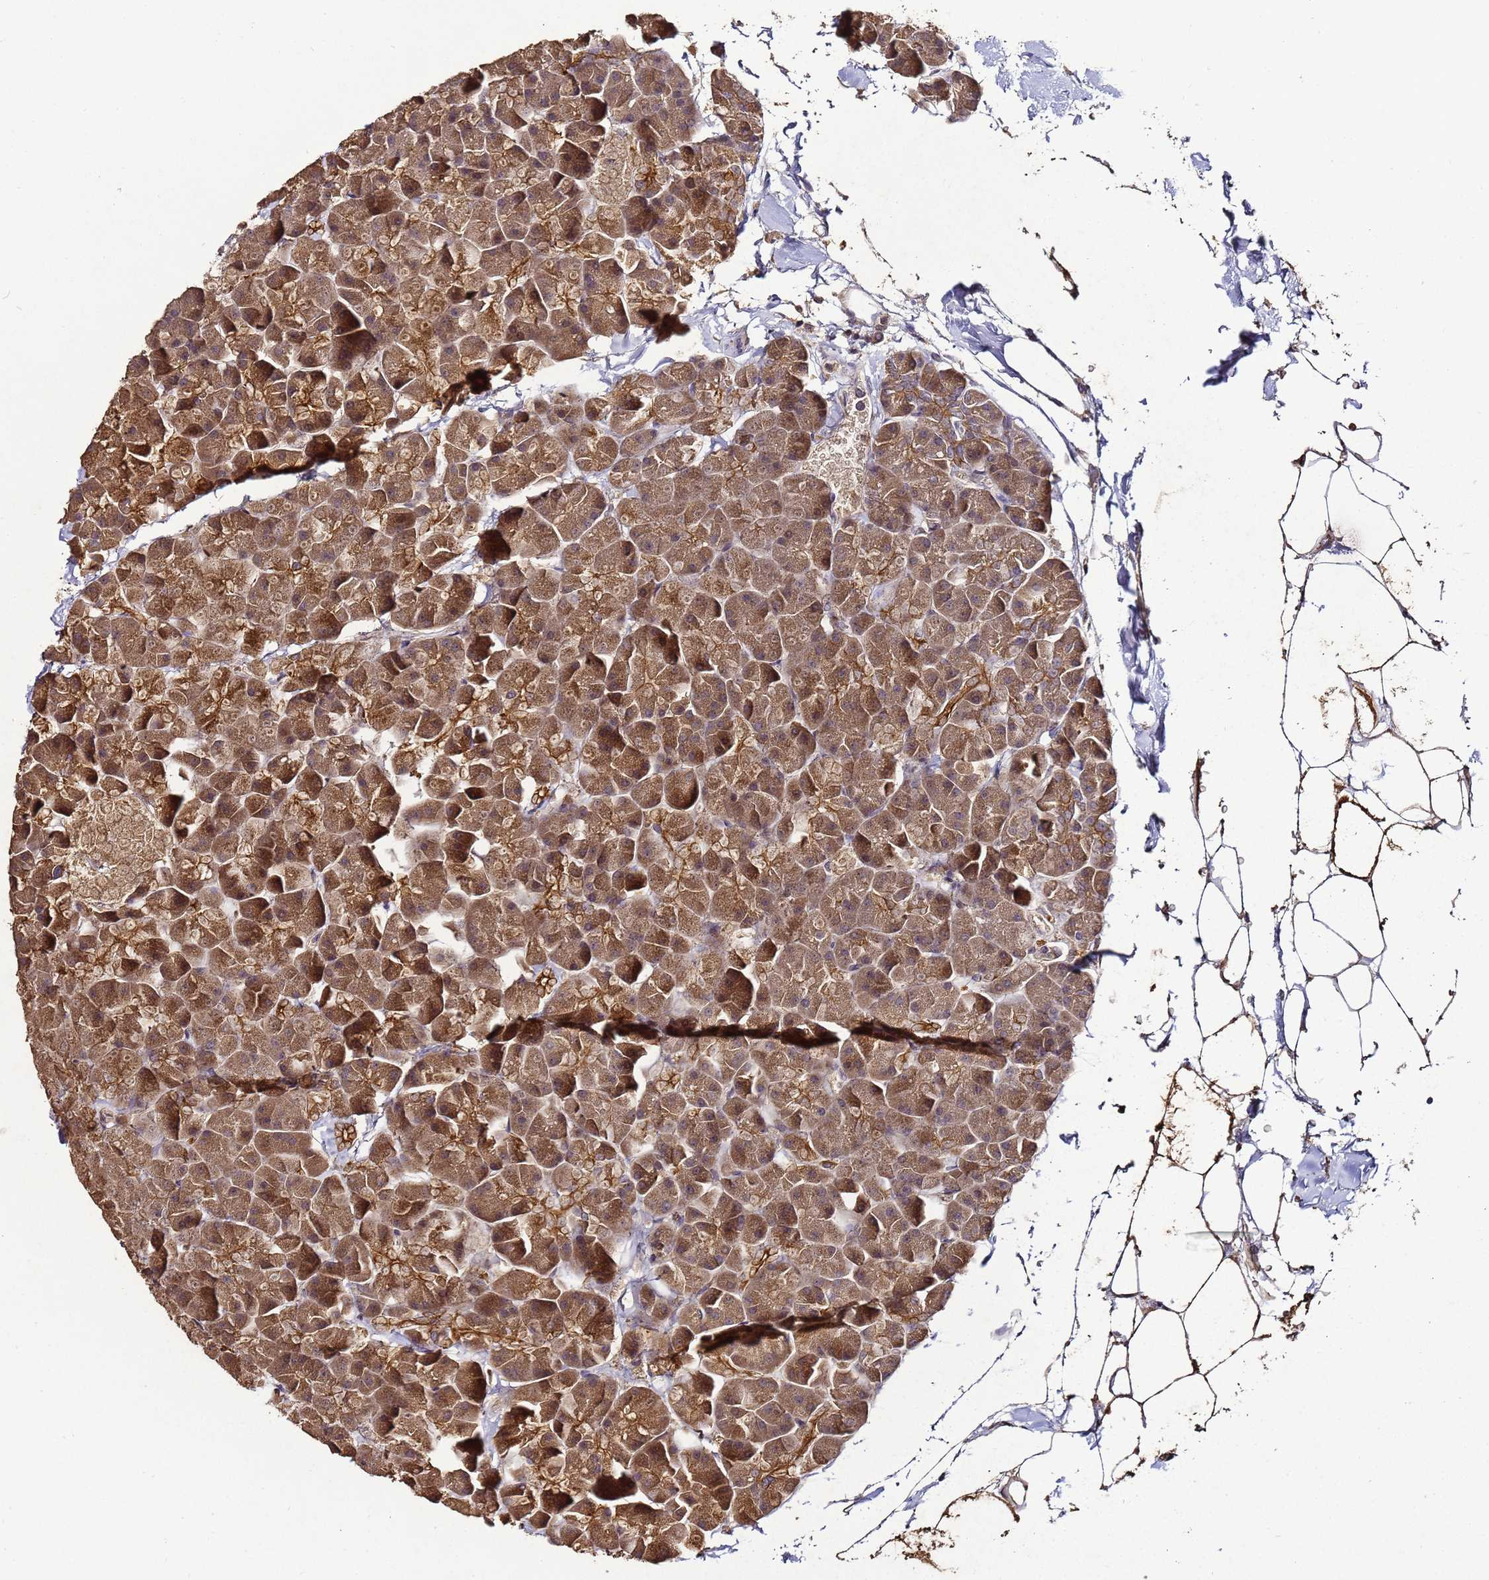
{"staining": {"intensity": "moderate", "quantity": ">75%", "location": "cytoplasmic/membranous"}, "tissue": "pancreas", "cell_type": "Exocrine glandular cells", "image_type": "normal", "snomed": [{"axis": "morphology", "description": "Normal tissue, NOS"}, {"axis": "topography", "description": "Pancreas"}], "caption": "The histopathology image reveals a brown stain indicating the presence of a protein in the cytoplasmic/membranous of exocrine glandular cells in pancreas.", "gene": "LGI4", "patient": {"sex": "male", "age": 35}}